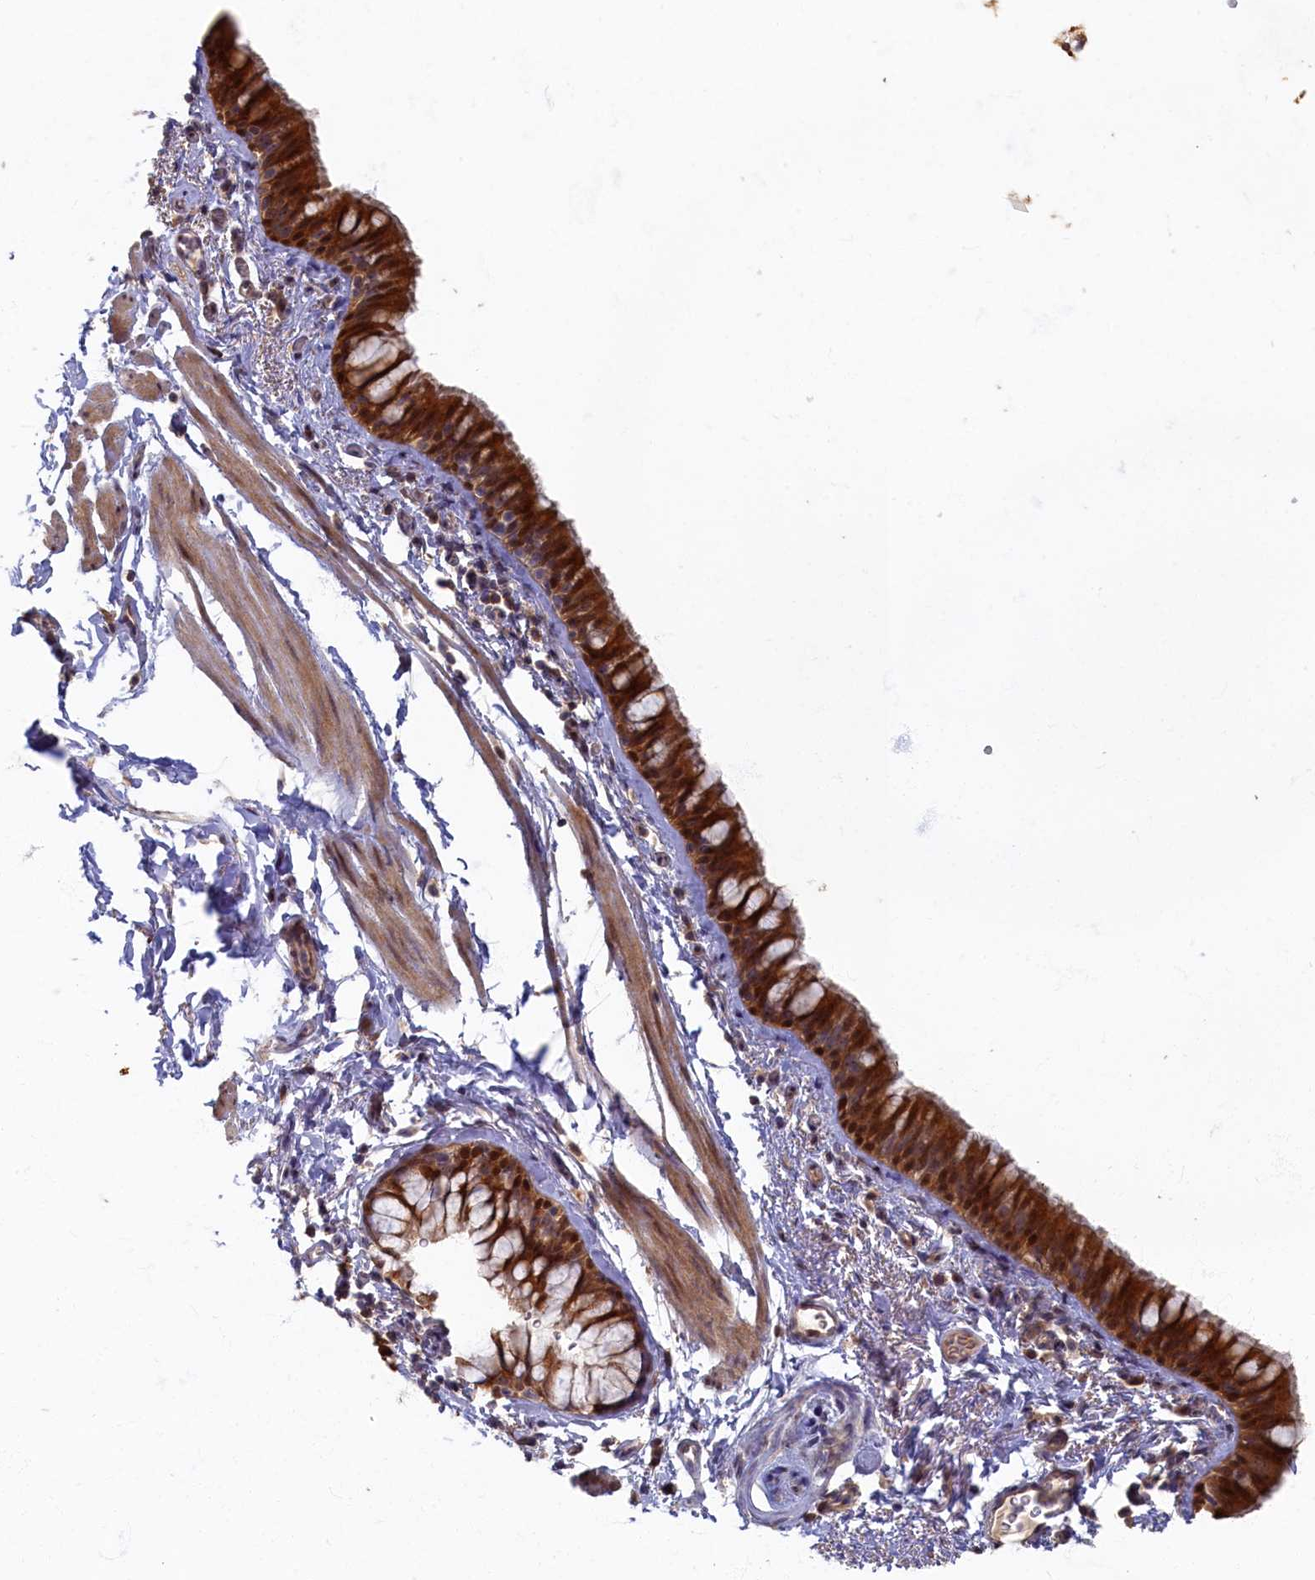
{"staining": {"intensity": "strong", "quantity": ">75%", "location": "cytoplasmic/membranous,nuclear"}, "tissue": "bronchus", "cell_type": "Respiratory epithelial cells", "image_type": "normal", "snomed": [{"axis": "morphology", "description": "Normal tissue, NOS"}, {"axis": "topography", "description": "Cartilage tissue"}, {"axis": "topography", "description": "Bronchus"}], "caption": "This photomicrograph shows IHC staining of normal human bronchus, with high strong cytoplasmic/membranous,nuclear staining in approximately >75% of respiratory epithelial cells.", "gene": "HUNK", "patient": {"sex": "female", "age": 36}}